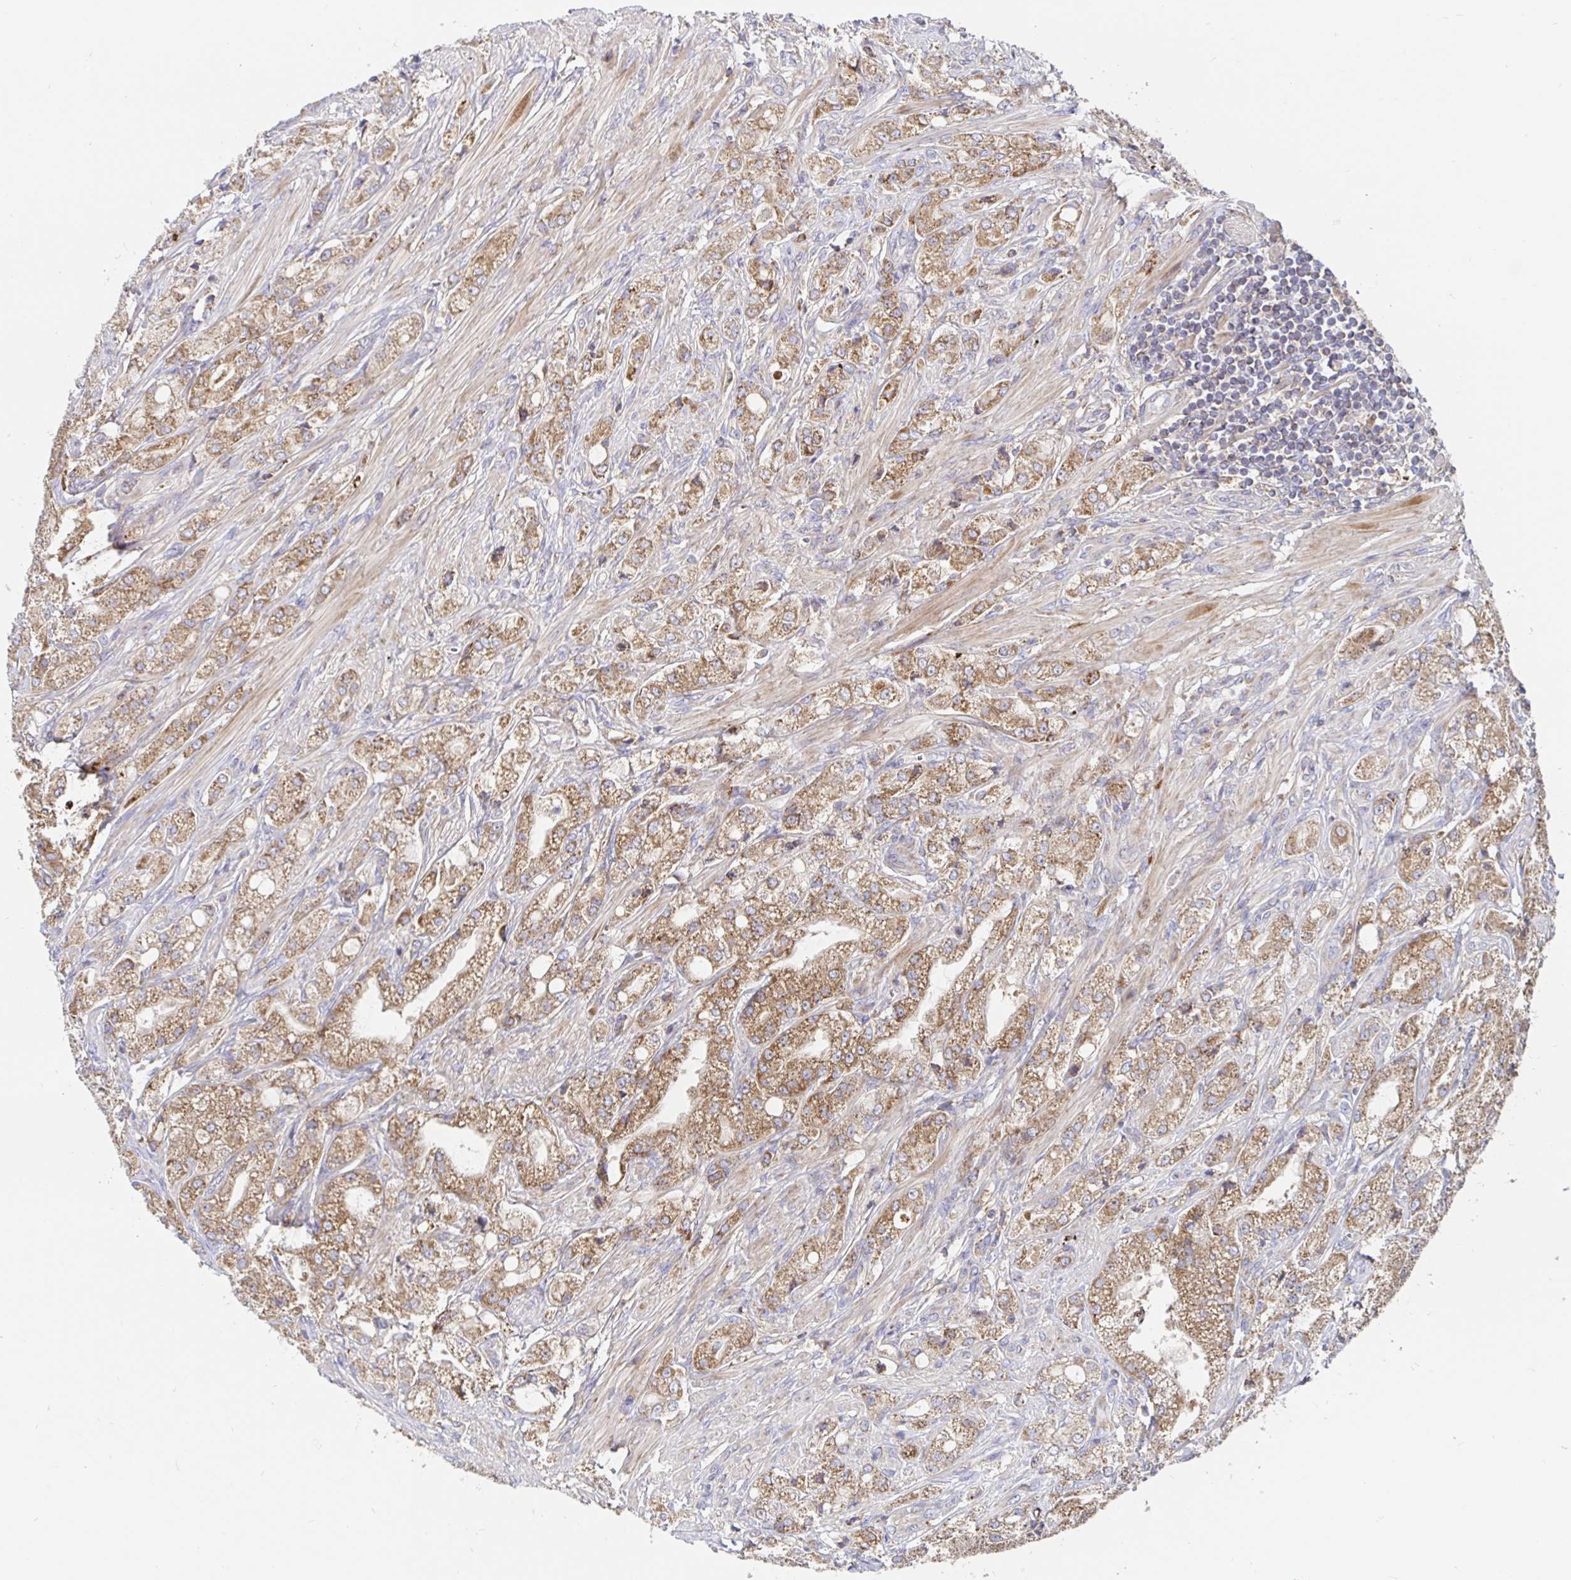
{"staining": {"intensity": "moderate", "quantity": ">75%", "location": "cytoplasmic/membranous"}, "tissue": "prostate cancer", "cell_type": "Tumor cells", "image_type": "cancer", "snomed": [{"axis": "morphology", "description": "Adenocarcinoma, High grade"}, {"axis": "topography", "description": "Prostate"}], "caption": "Immunohistochemical staining of human high-grade adenocarcinoma (prostate) reveals moderate cytoplasmic/membranous protein positivity in approximately >75% of tumor cells.", "gene": "PRDX3", "patient": {"sex": "male", "age": 61}}